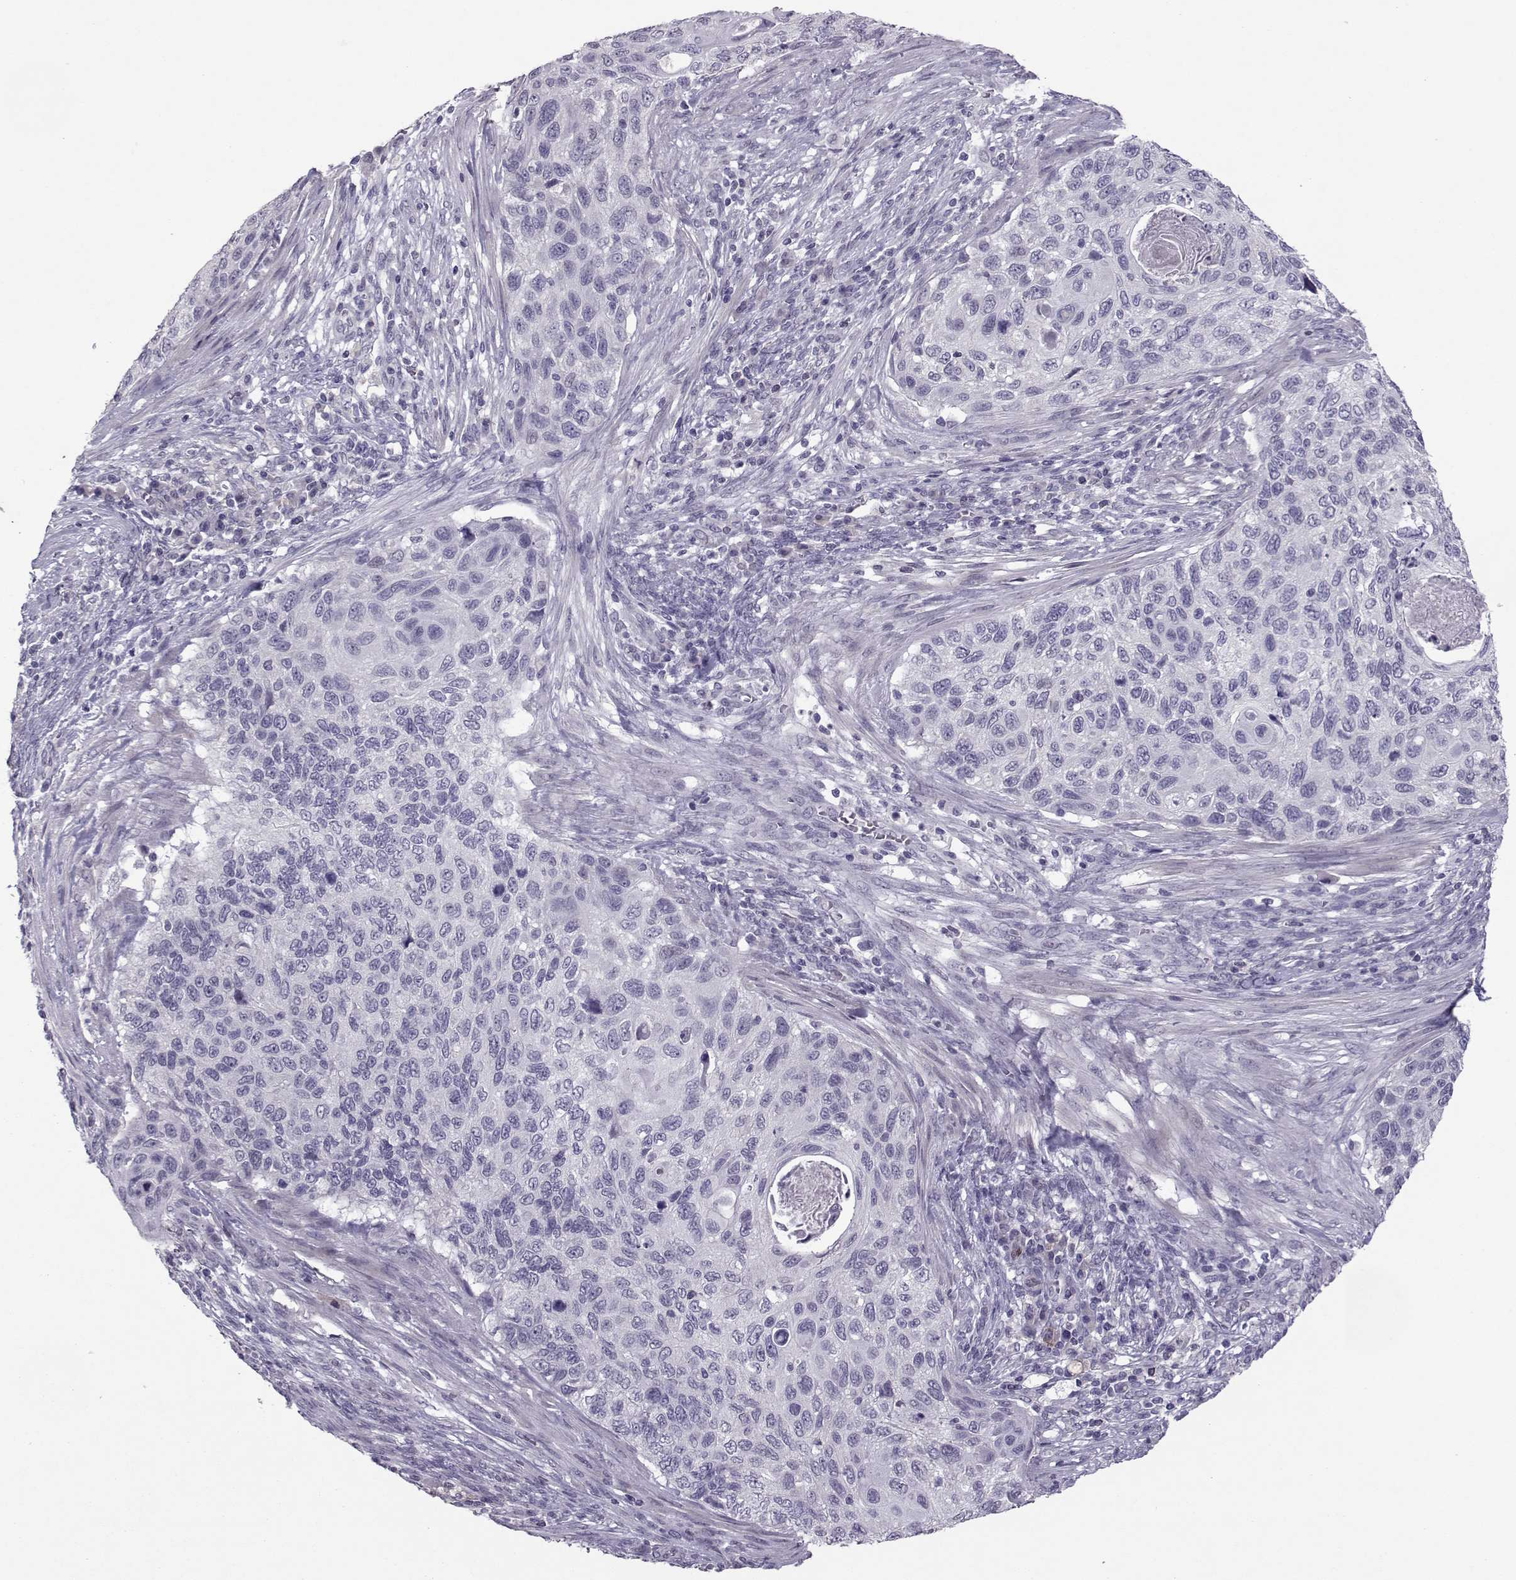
{"staining": {"intensity": "negative", "quantity": "none", "location": "none"}, "tissue": "cervical cancer", "cell_type": "Tumor cells", "image_type": "cancer", "snomed": [{"axis": "morphology", "description": "Squamous cell carcinoma, NOS"}, {"axis": "topography", "description": "Cervix"}], "caption": "DAB (3,3'-diaminobenzidine) immunohistochemical staining of cervical cancer reveals no significant expression in tumor cells.", "gene": "ASRGL1", "patient": {"sex": "female", "age": 70}}